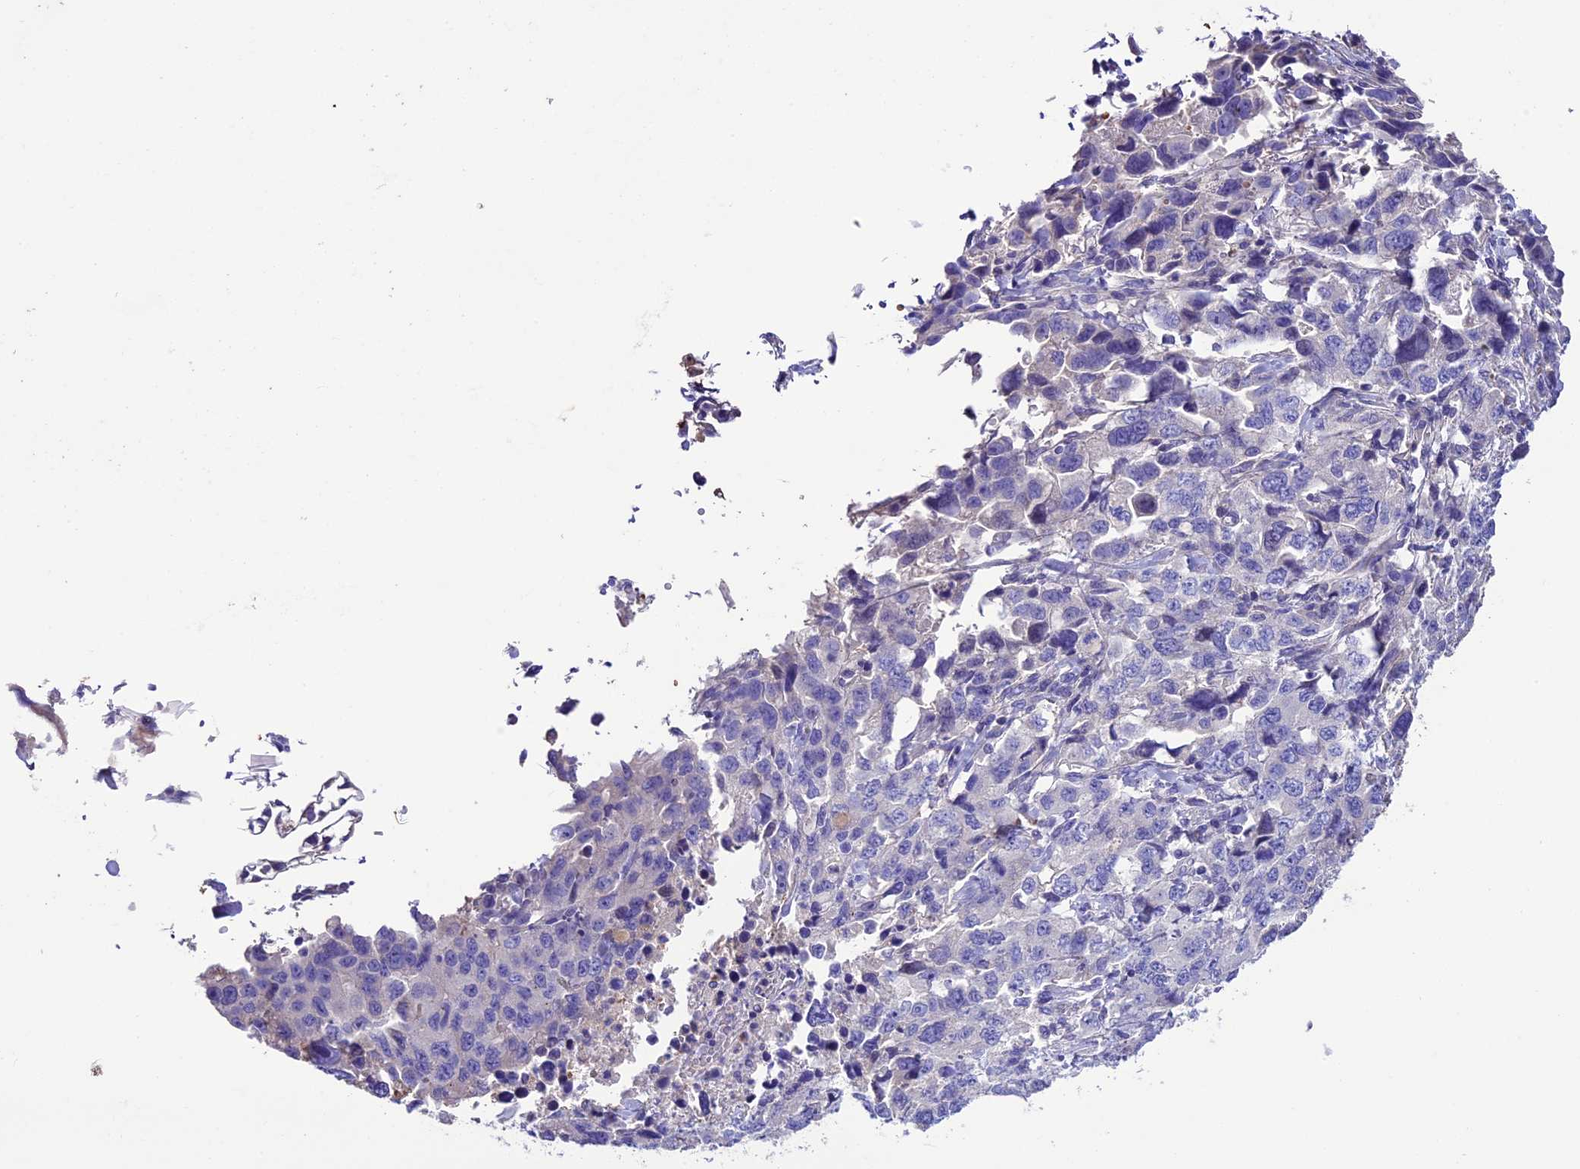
{"staining": {"intensity": "negative", "quantity": "none", "location": "none"}, "tissue": "lung cancer", "cell_type": "Tumor cells", "image_type": "cancer", "snomed": [{"axis": "morphology", "description": "Adenocarcinoma, NOS"}, {"axis": "topography", "description": "Lung"}], "caption": "Tumor cells are negative for brown protein staining in lung cancer (adenocarcinoma).", "gene": "TCP11L2", "patient": {"sex": "female", "age": 51}}